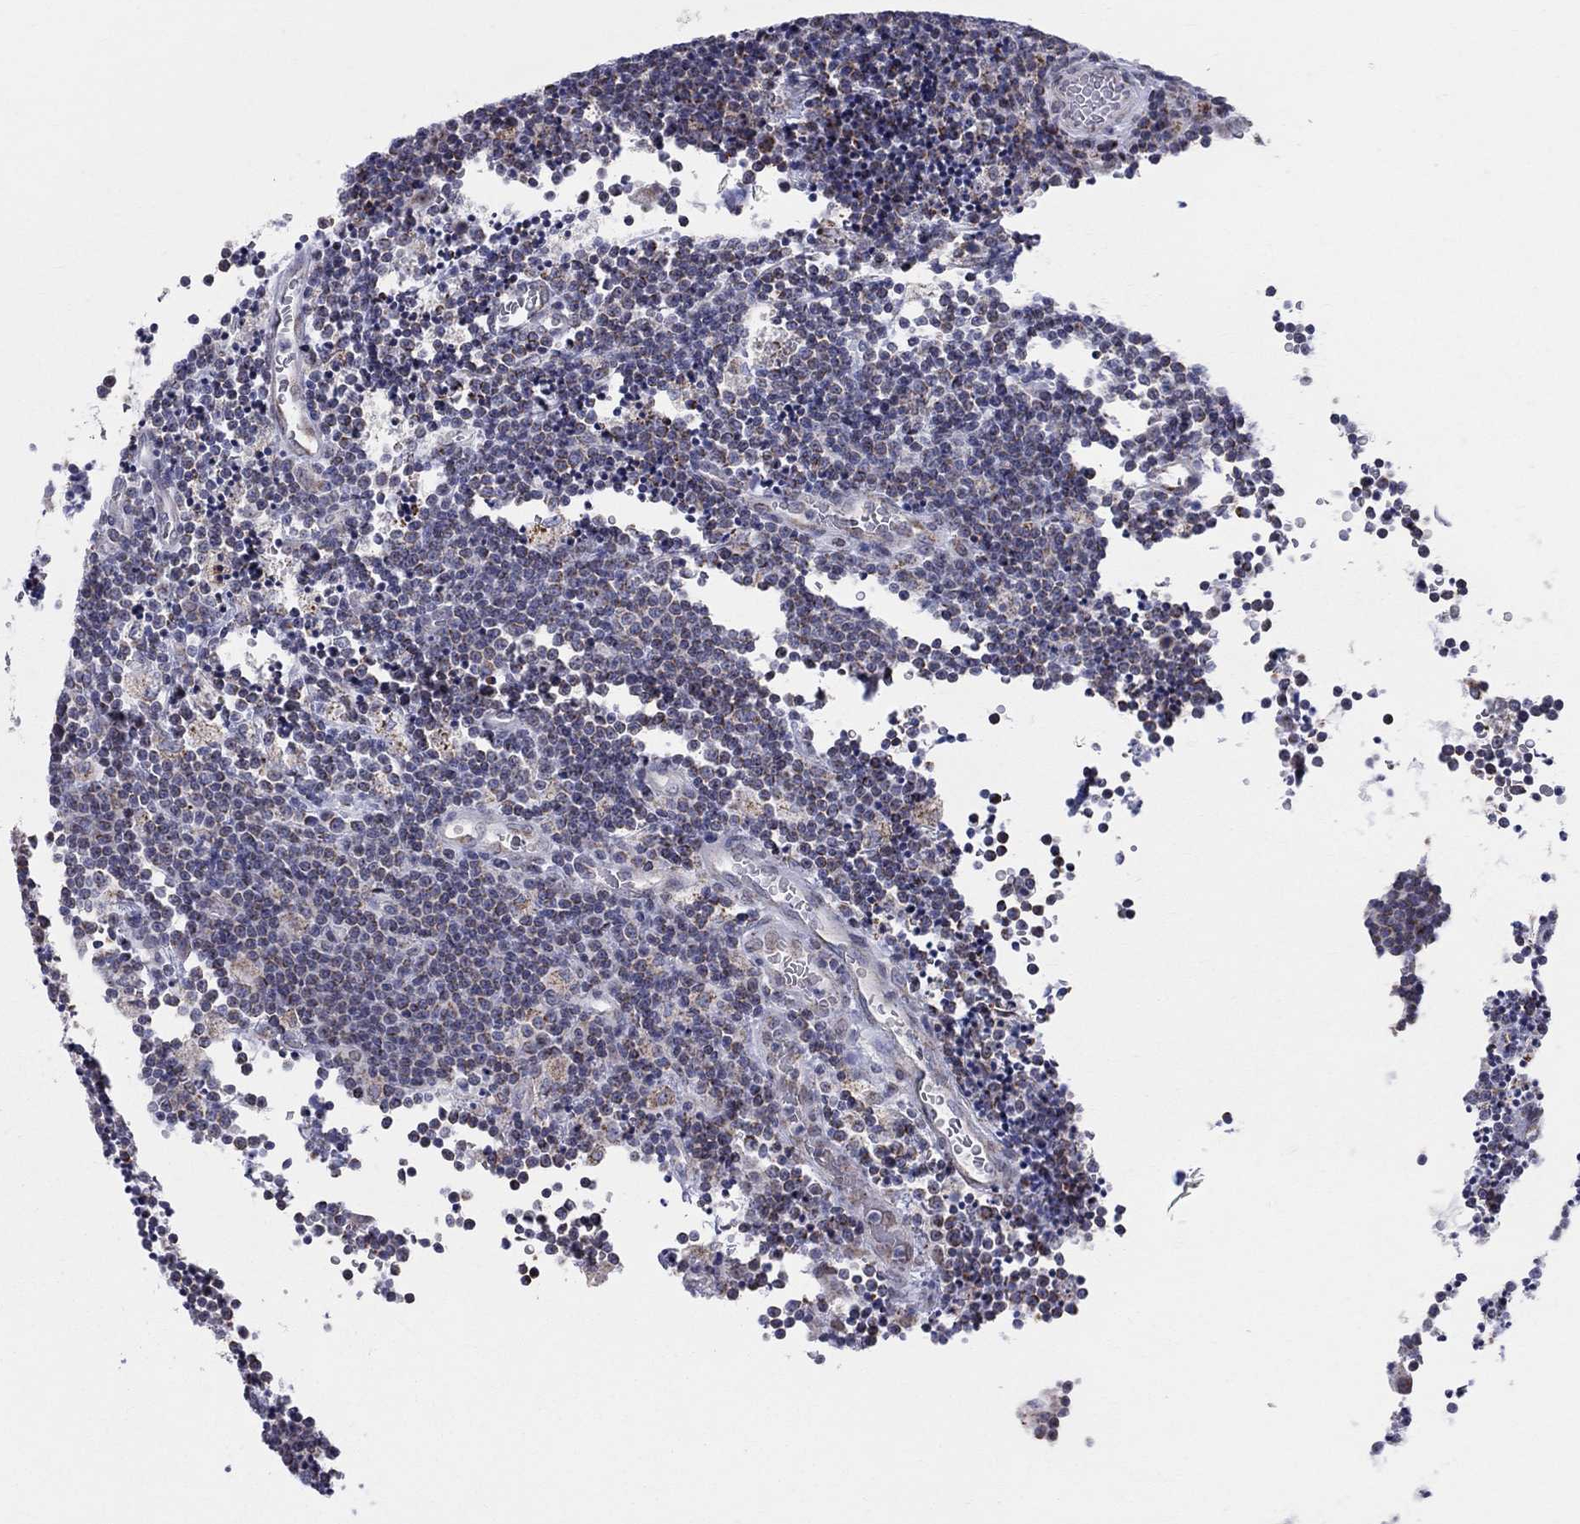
{"staining": {"intensity": "moderate", "quantity": "<25%", "location": "cytoplasmic/membranous"}, "tissue": "lymphoma", "cell_type": "Tumor cells", "image_type": "cancer", "snomed": [{"axis": "morphology", "description": "Malignant lymphoma, non-Hodgkin's type, Low grade"}, {"axis": "topography", "description": "Brain"}], "caption": "Immunohistochemistry (IHC) of human malignant lymphoma, non-Hodgkin's type (low-grade) exhibits low levels of moderate cytoplasmic/membranous positivity in approximately <25% of tumor cells.", "gene": "KISS1R", "patient": {"sex": "female", "age": 66}}